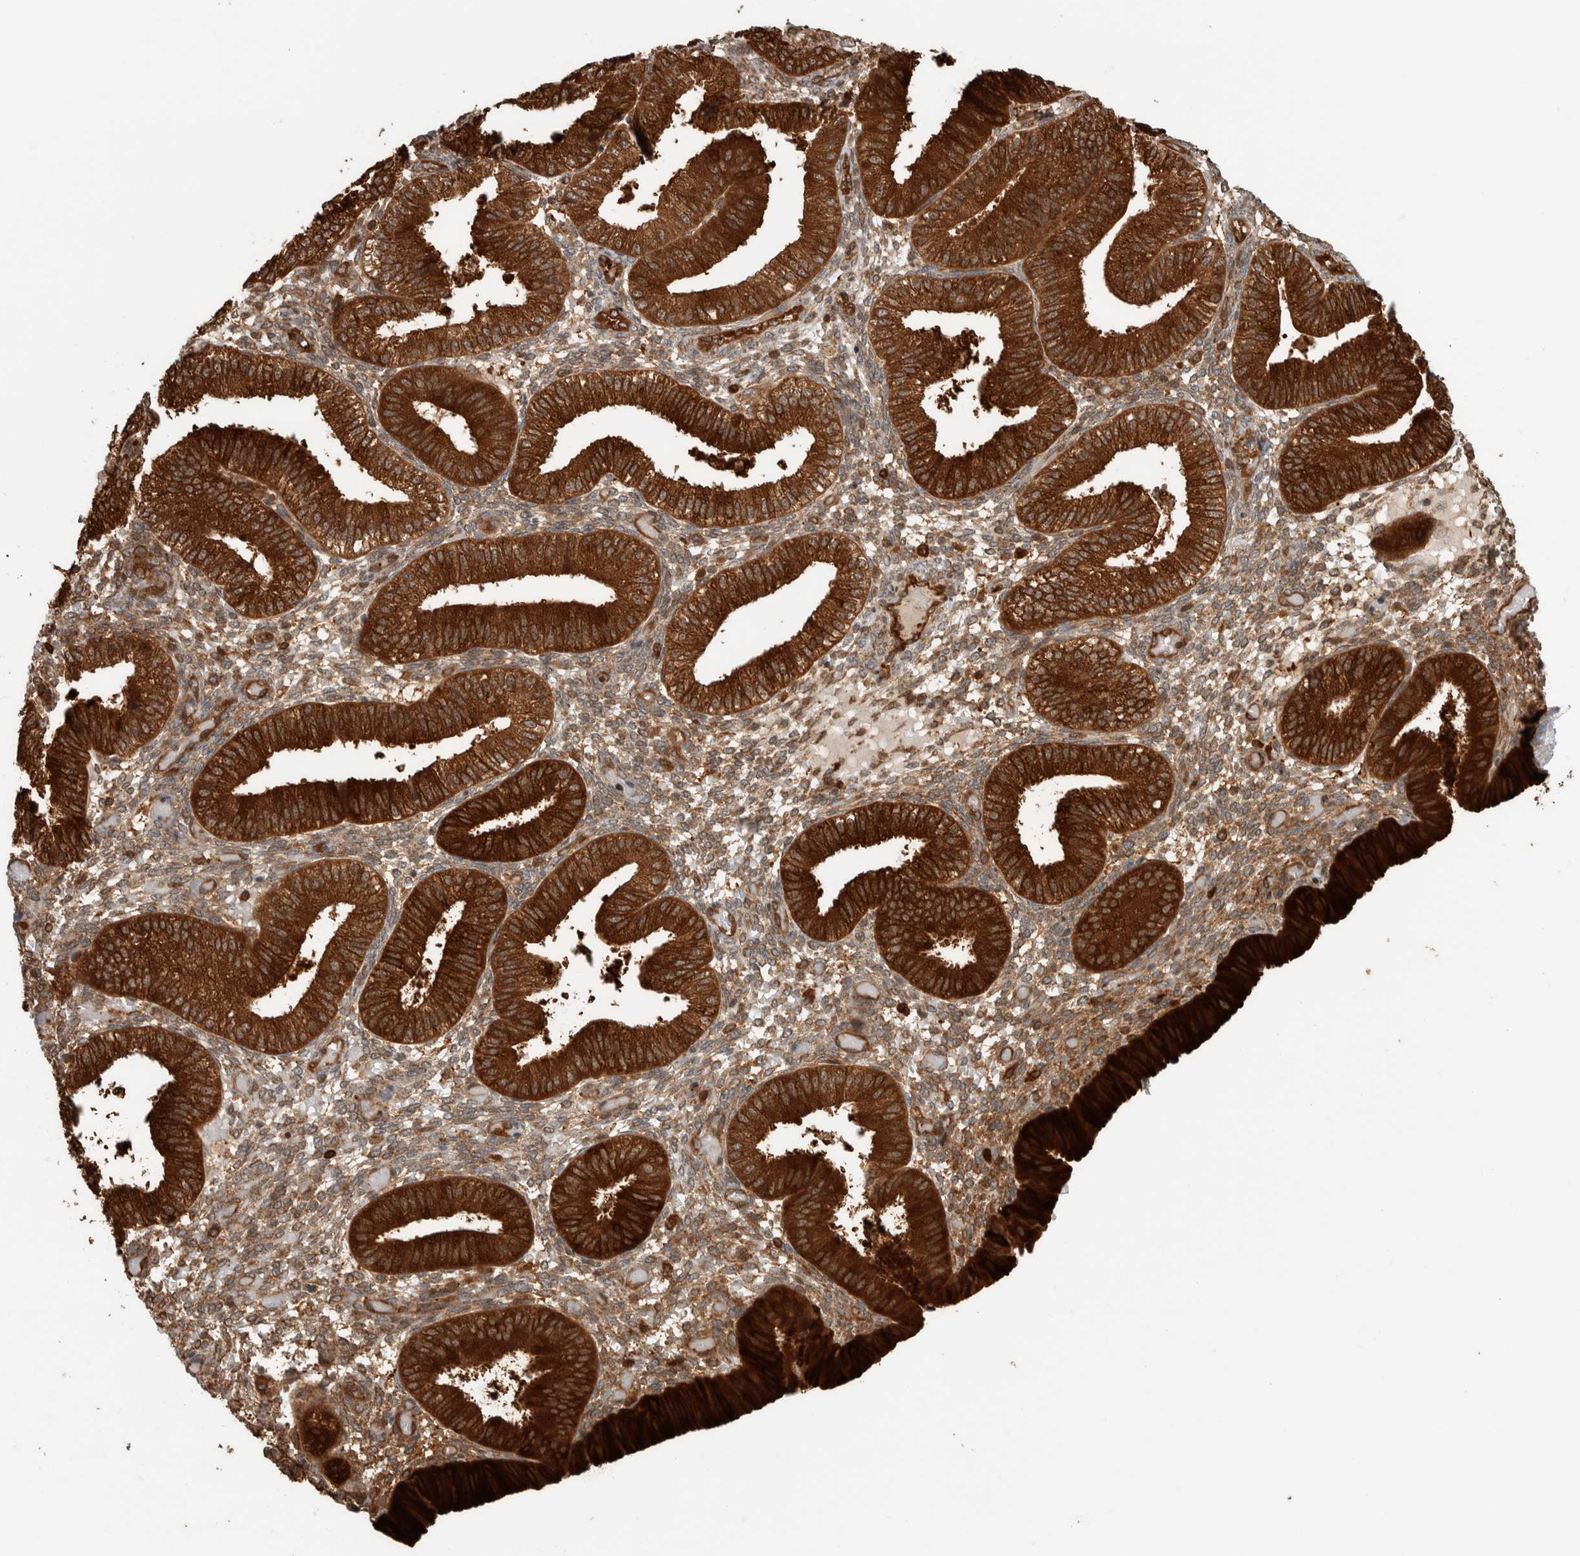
{"staining": {"intensity": "moderate", "quantity": ">75%", "location": "cytoplasmic/membranous"}, "tissue": "endometrium", "cell_type": "Cells in endometrial stroma", "image_type": "normal", "snomed": [{"axis": "morphology", "description": "Normal tissue, NOS"}, {"axis": "topography", "description": "Endometrium"}], "caption": "Endometrium stained with DAB immunohistochemistry shows medium levels of moderate cytoplasmic/membranous staining in about >75% of cells in endometrial stroma.", "gene": "CNTROB", "patient": {"sex": "female", "age": 39}}